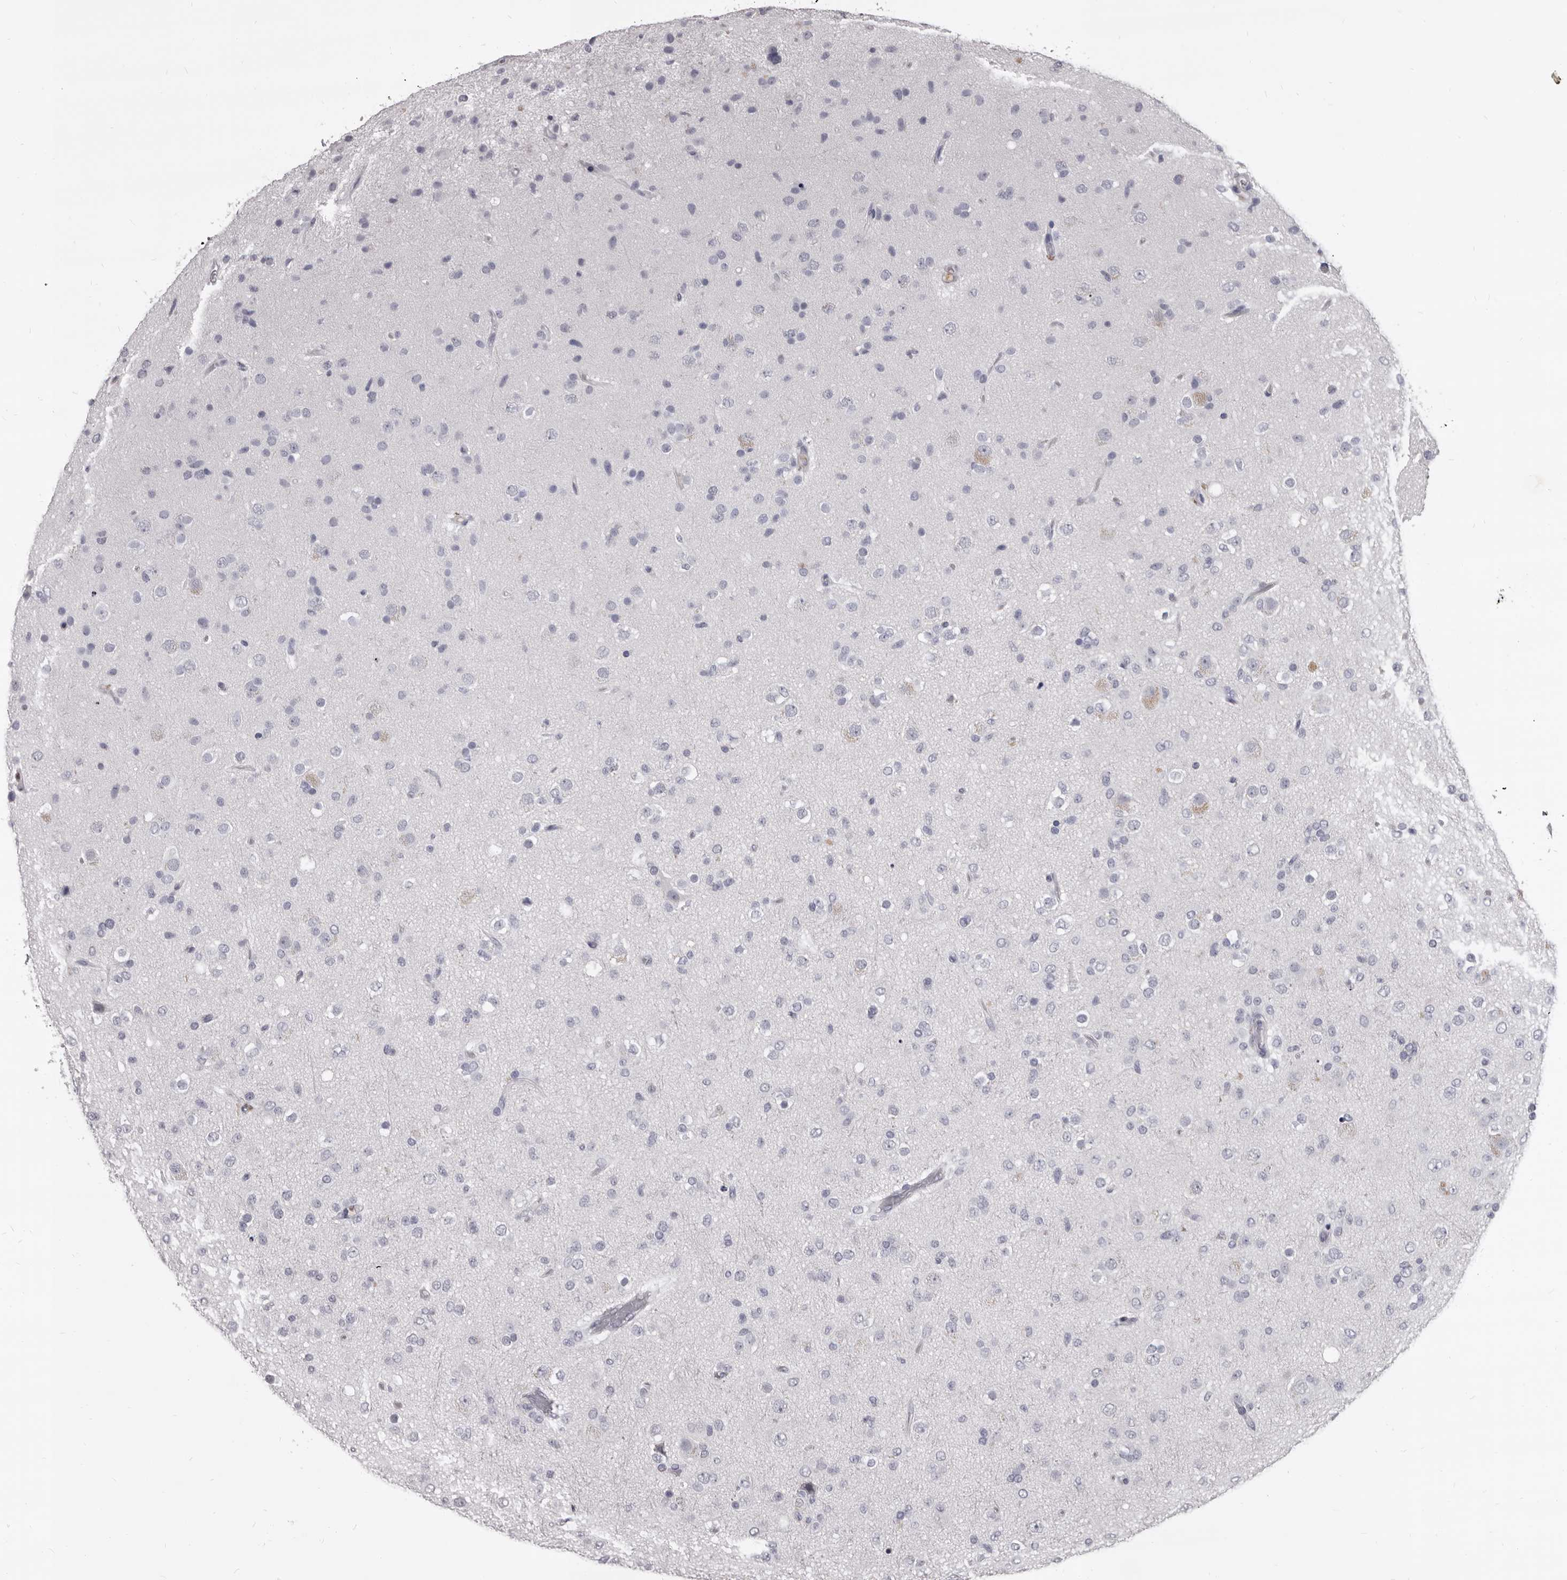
{"staining": {"intensity": "negative", "quantity": "none", "location": "none"}, "tissue": "glioma", "cell_type": "Tumor cells", "image_type": "cancer", "snomed": [{"axis": "morphology", "description": "Glioma, malignant, Low grade"}, {"axis": "topography", "description": "Brain"}], "caption": "Immunohistochemistry (IHC) of glioma displays no expression in tumor cells.", "gene": "GZMH", "patient": {"sex": "male", "age": 65}}